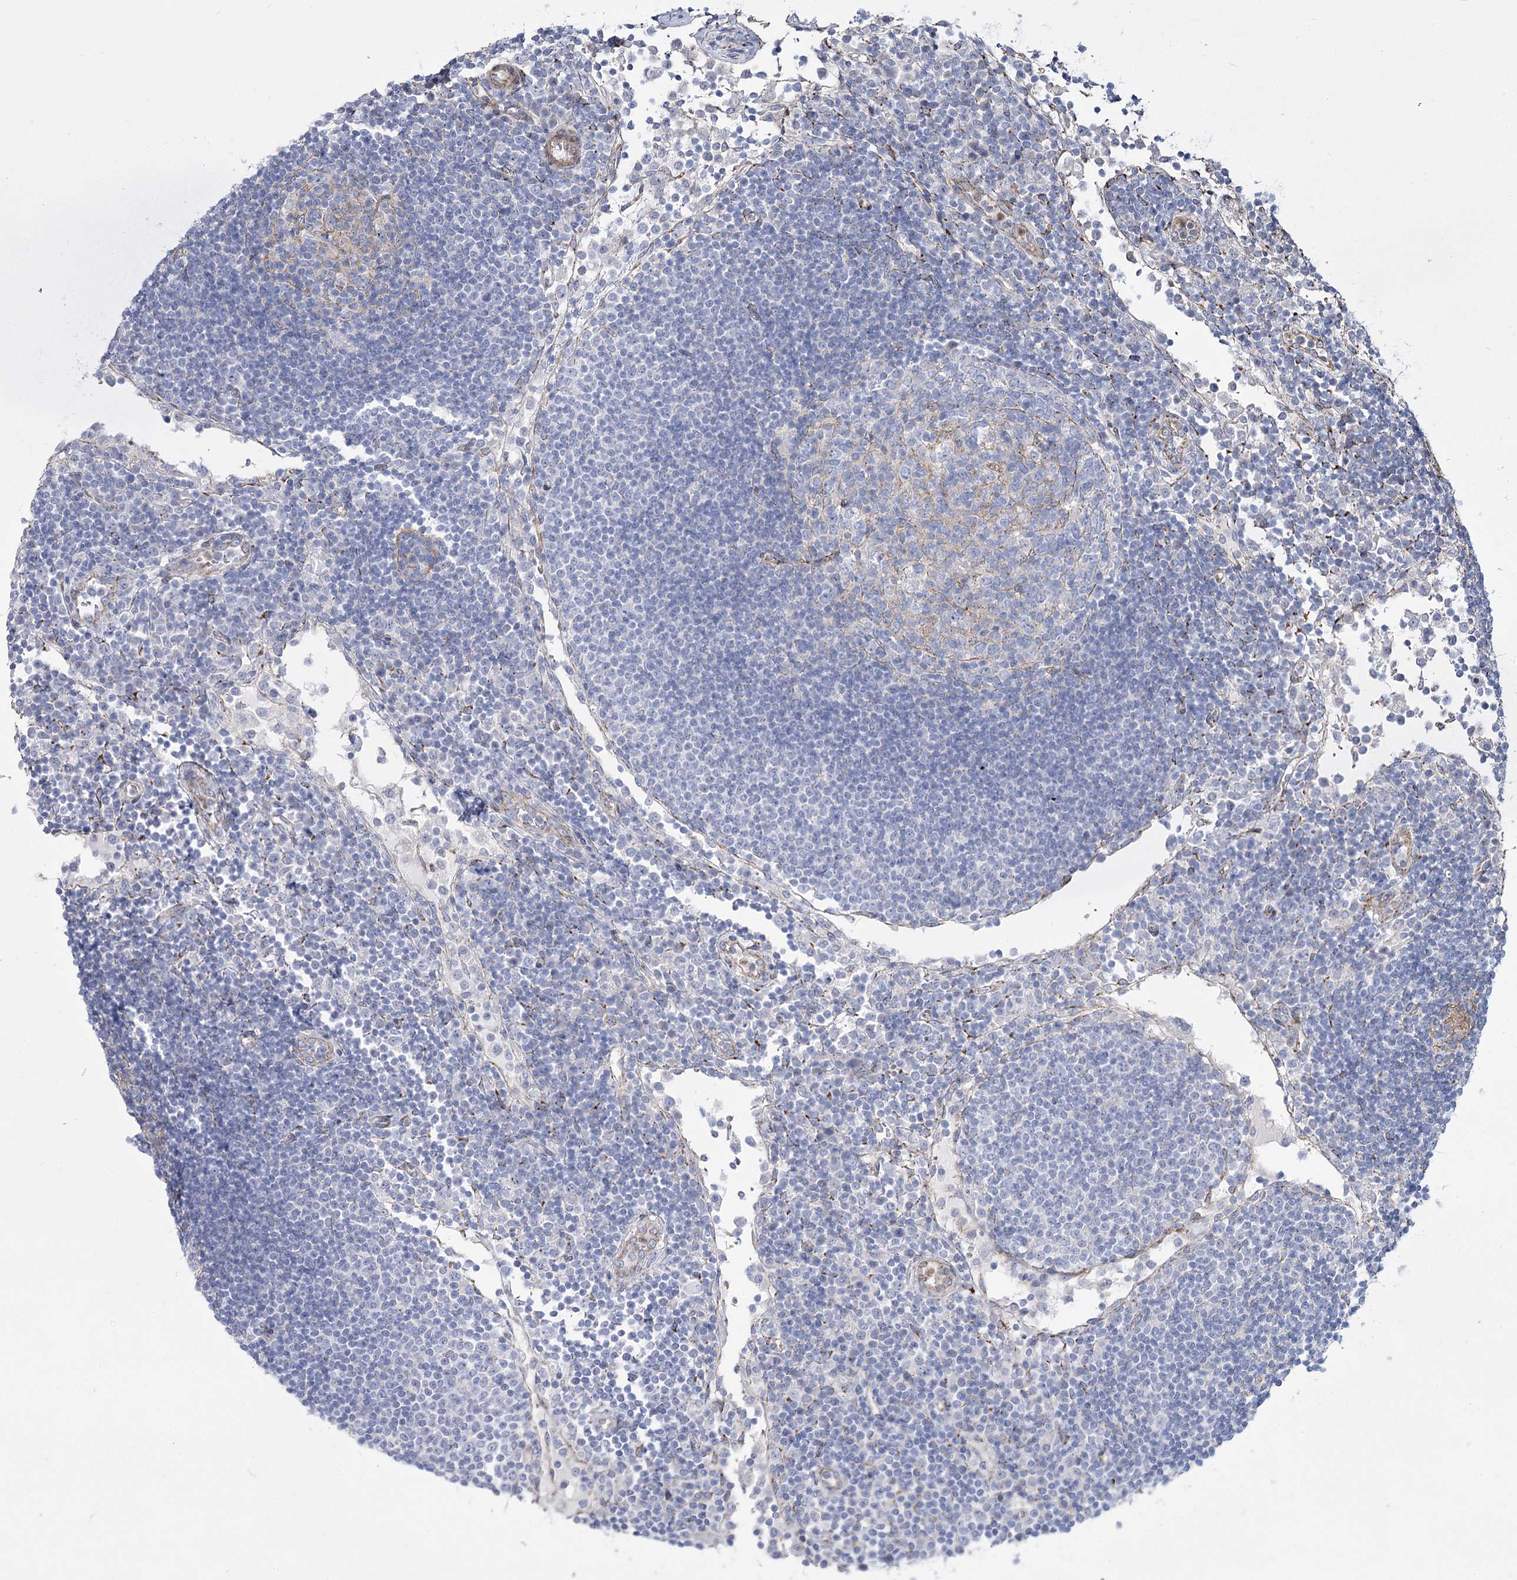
{"staining": {"intensity": "negative", "quantity": "none", "location": "none"}, "tissue": "lymph node", "cell_type": "Germinal center cells", "image_type": "normal", "snomed": [{"axis": "morphology", "description": "Normal tissue, NOS"}, {"axis": "topography", "description": "Lymph node"}], "caption": "Lymph node stained for a protein using IHC exhibits no positivity germinal center cells.", "gene": "ME3", "patient": {"sex": "female", "age": 53}}